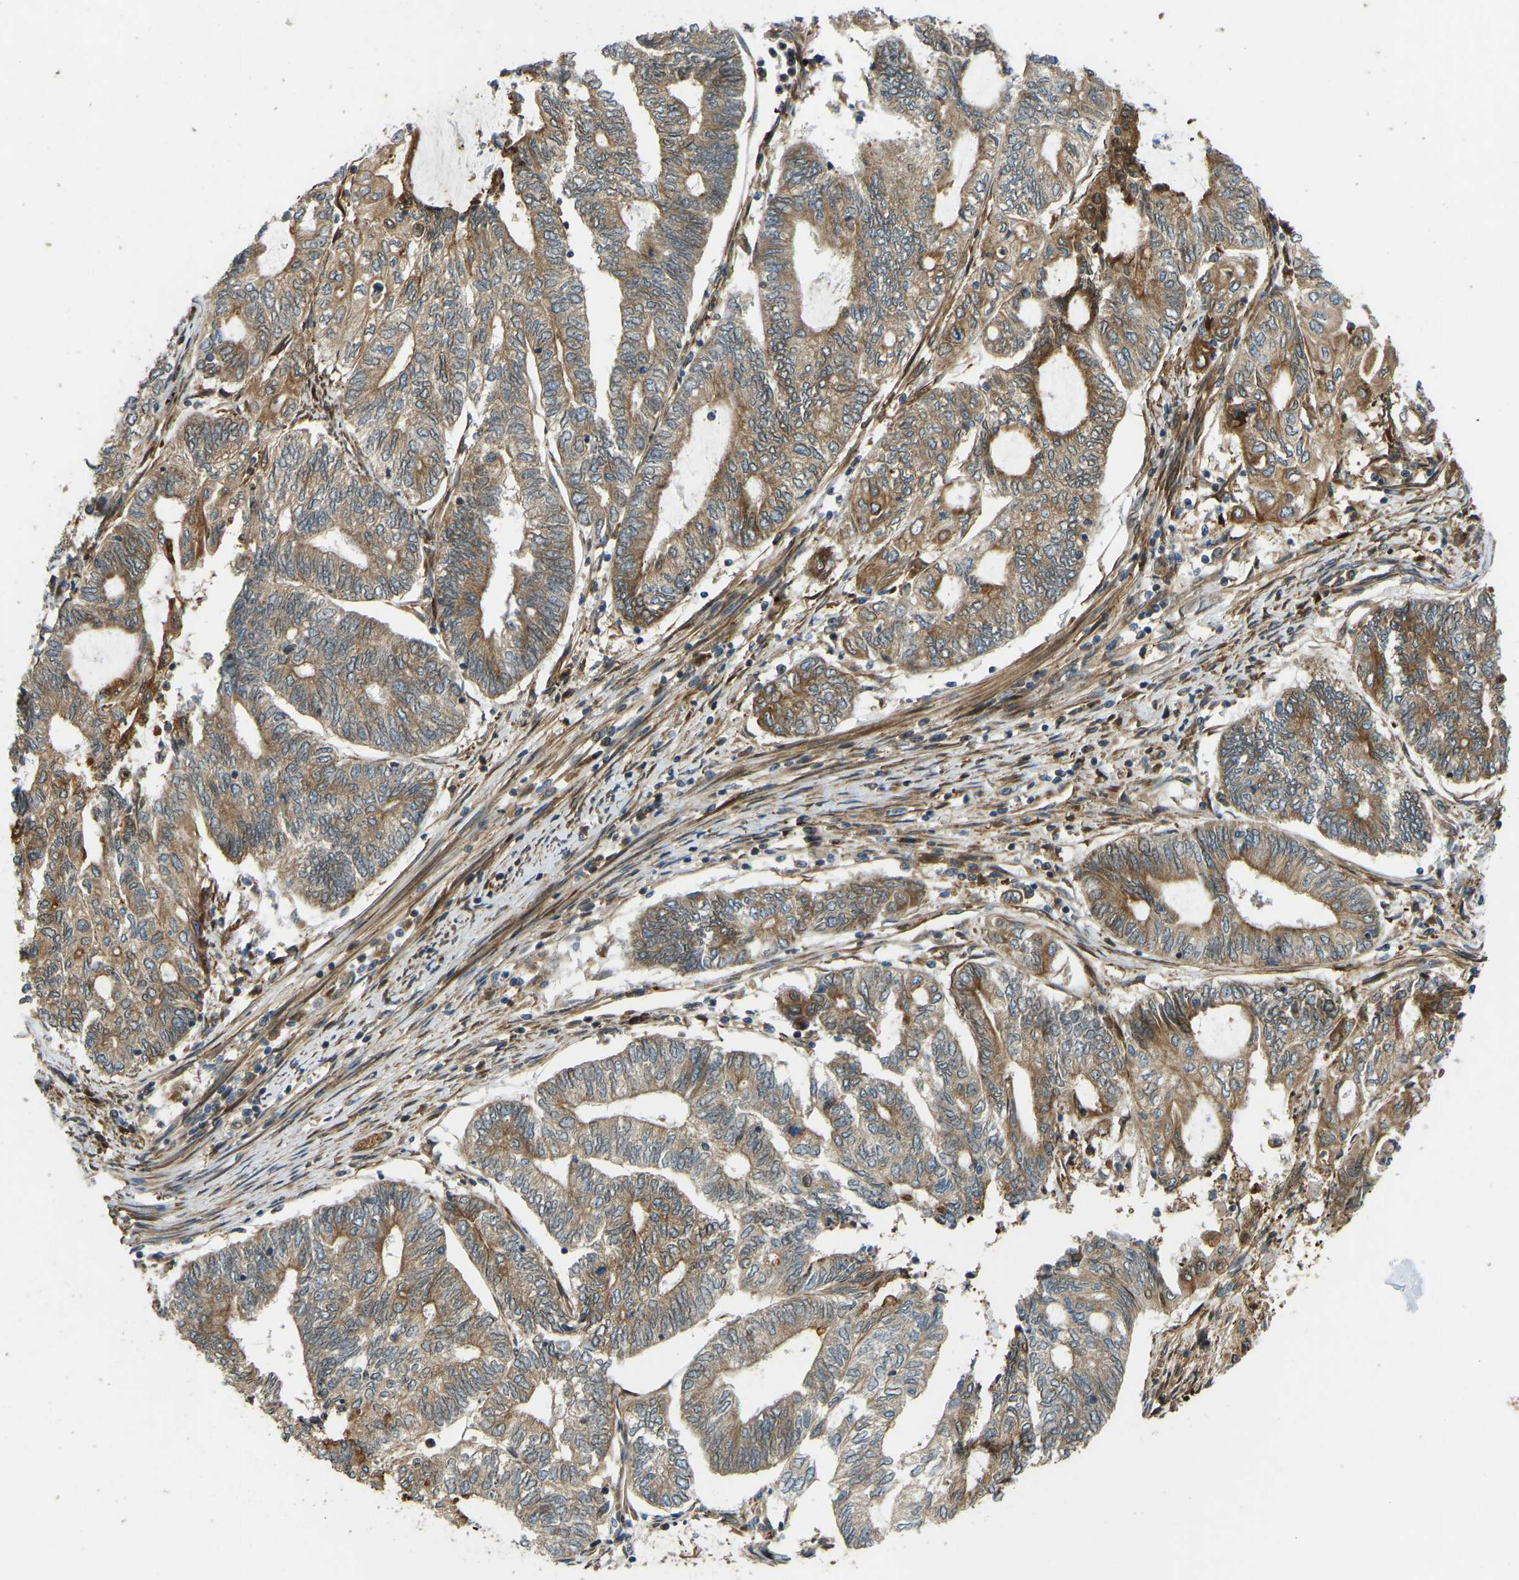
{"staining": {"intensity": "moderate", "quantity": ">75%", "location": "cytoplasmic/membranous"}, "tissue": "endometrial cancer", "cell_type": "Tumor cells", "image_type": "cancer", "snomed": [{"axis": "morphology", "description": "Adenocarcinoma, NOS"}, {"axis": "topography", "description": "Uterus"}, {"axis": "topography", "description": "Endometrium"}], "caption": "Immunohistochemical staining of endometrial cancer exhibits medium levels of moderate cytoplasmic/membranous protein staining in approximately >75% of tumor cells.", "gene": "OS9", "patient": {"sex": "female", "age": 70}}